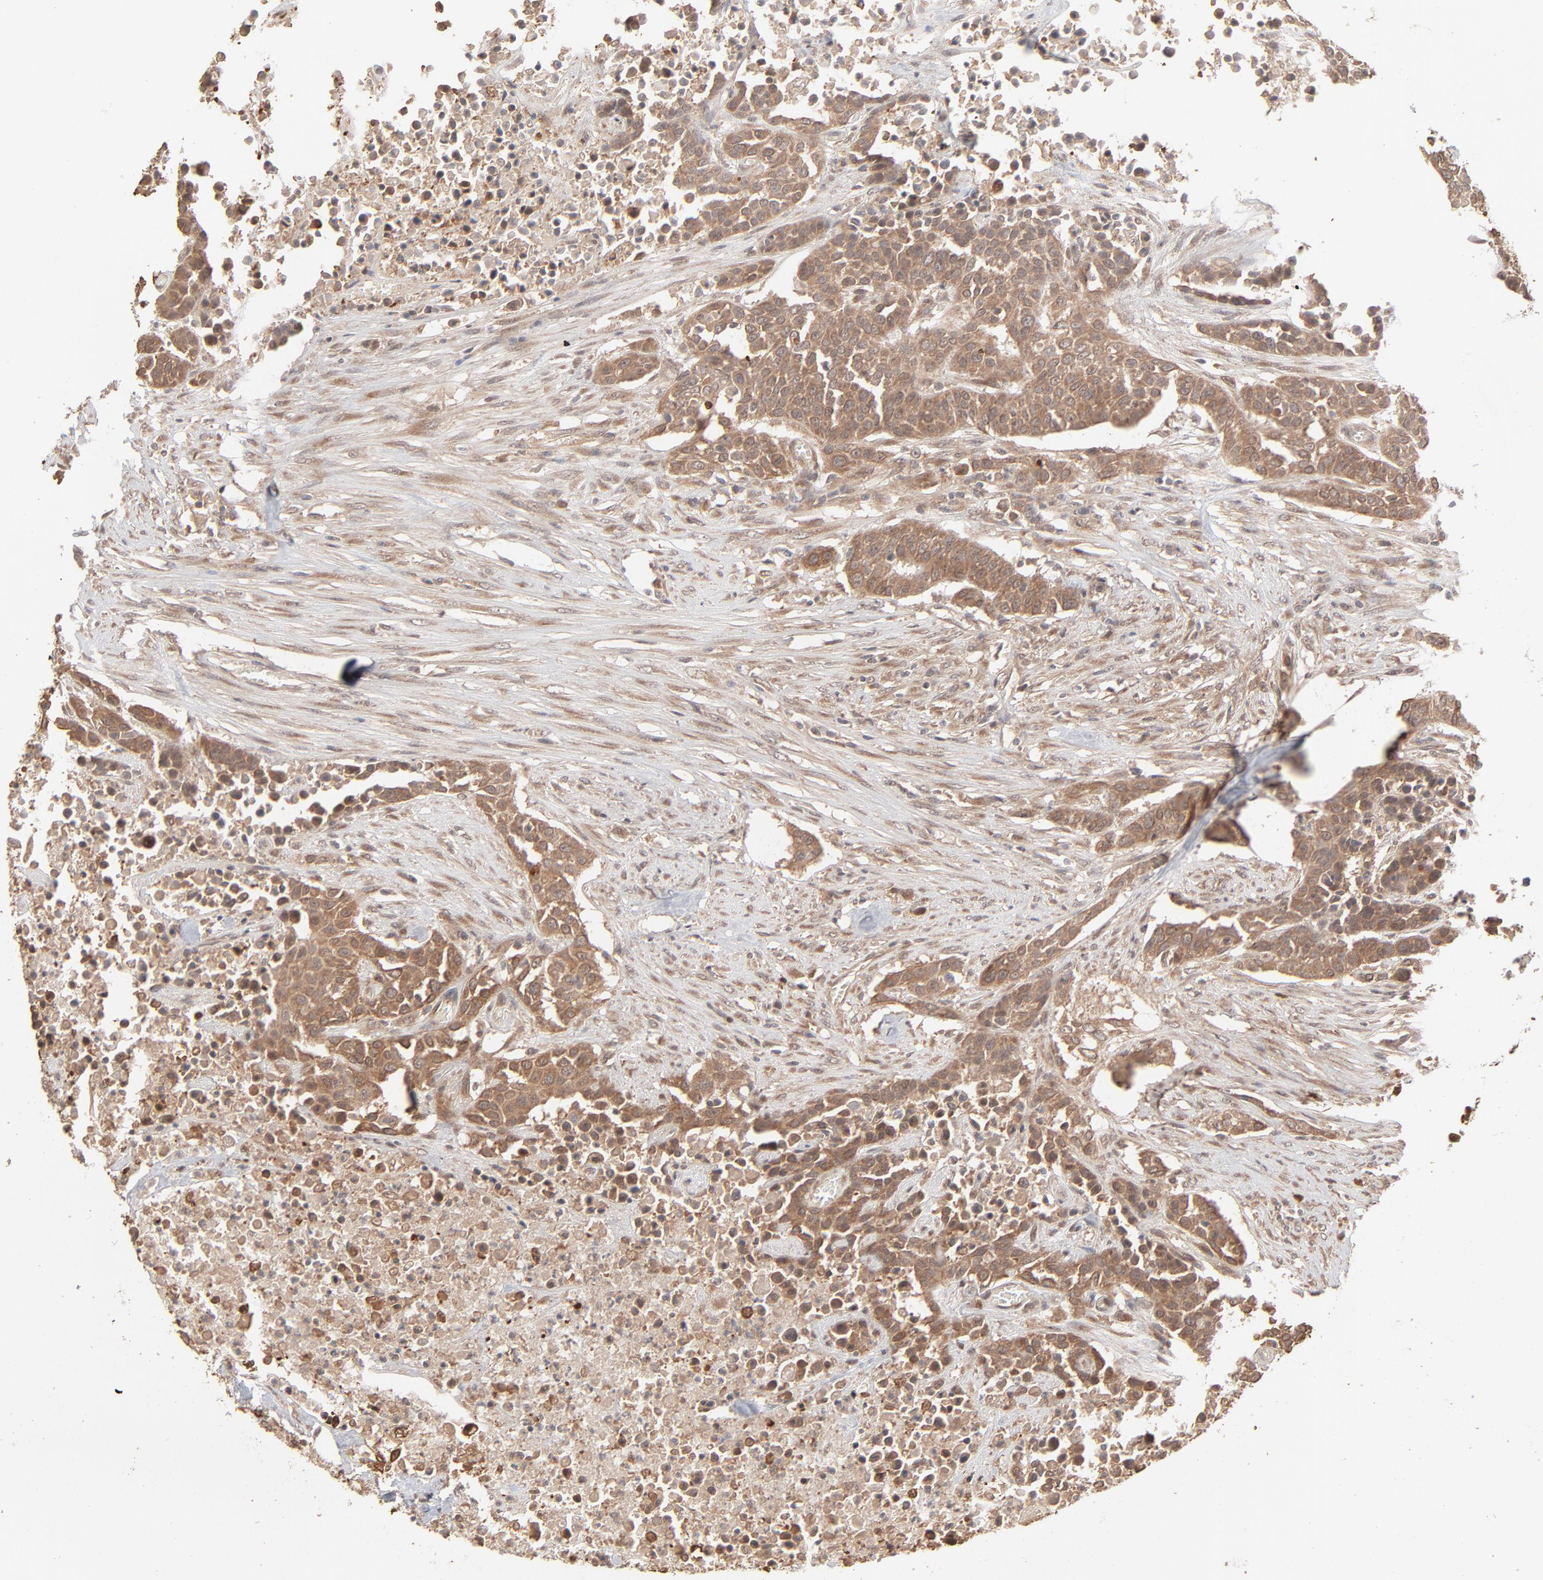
{"staining": {"intensity": "moderate", "quantity": ">75%", "location": "cytoplasmic/membranous"}, "tissue": "urothelial cancer", "cell_type": "Tumor cells", "image_type": "cancer", "snomed": [{"axis": "morphology", "description": "Urothelial carcinoma, High grade"}, {"axis": "topography", "description": "Urinary bladder"}], "caption": "Moderate cytoplasmic/membranous protein staining is appreciated in approximately >75% of tumor cells in urothelial cancer.", "gene": "SCFD1", "patient": {"sex": "male", "age": 74}}